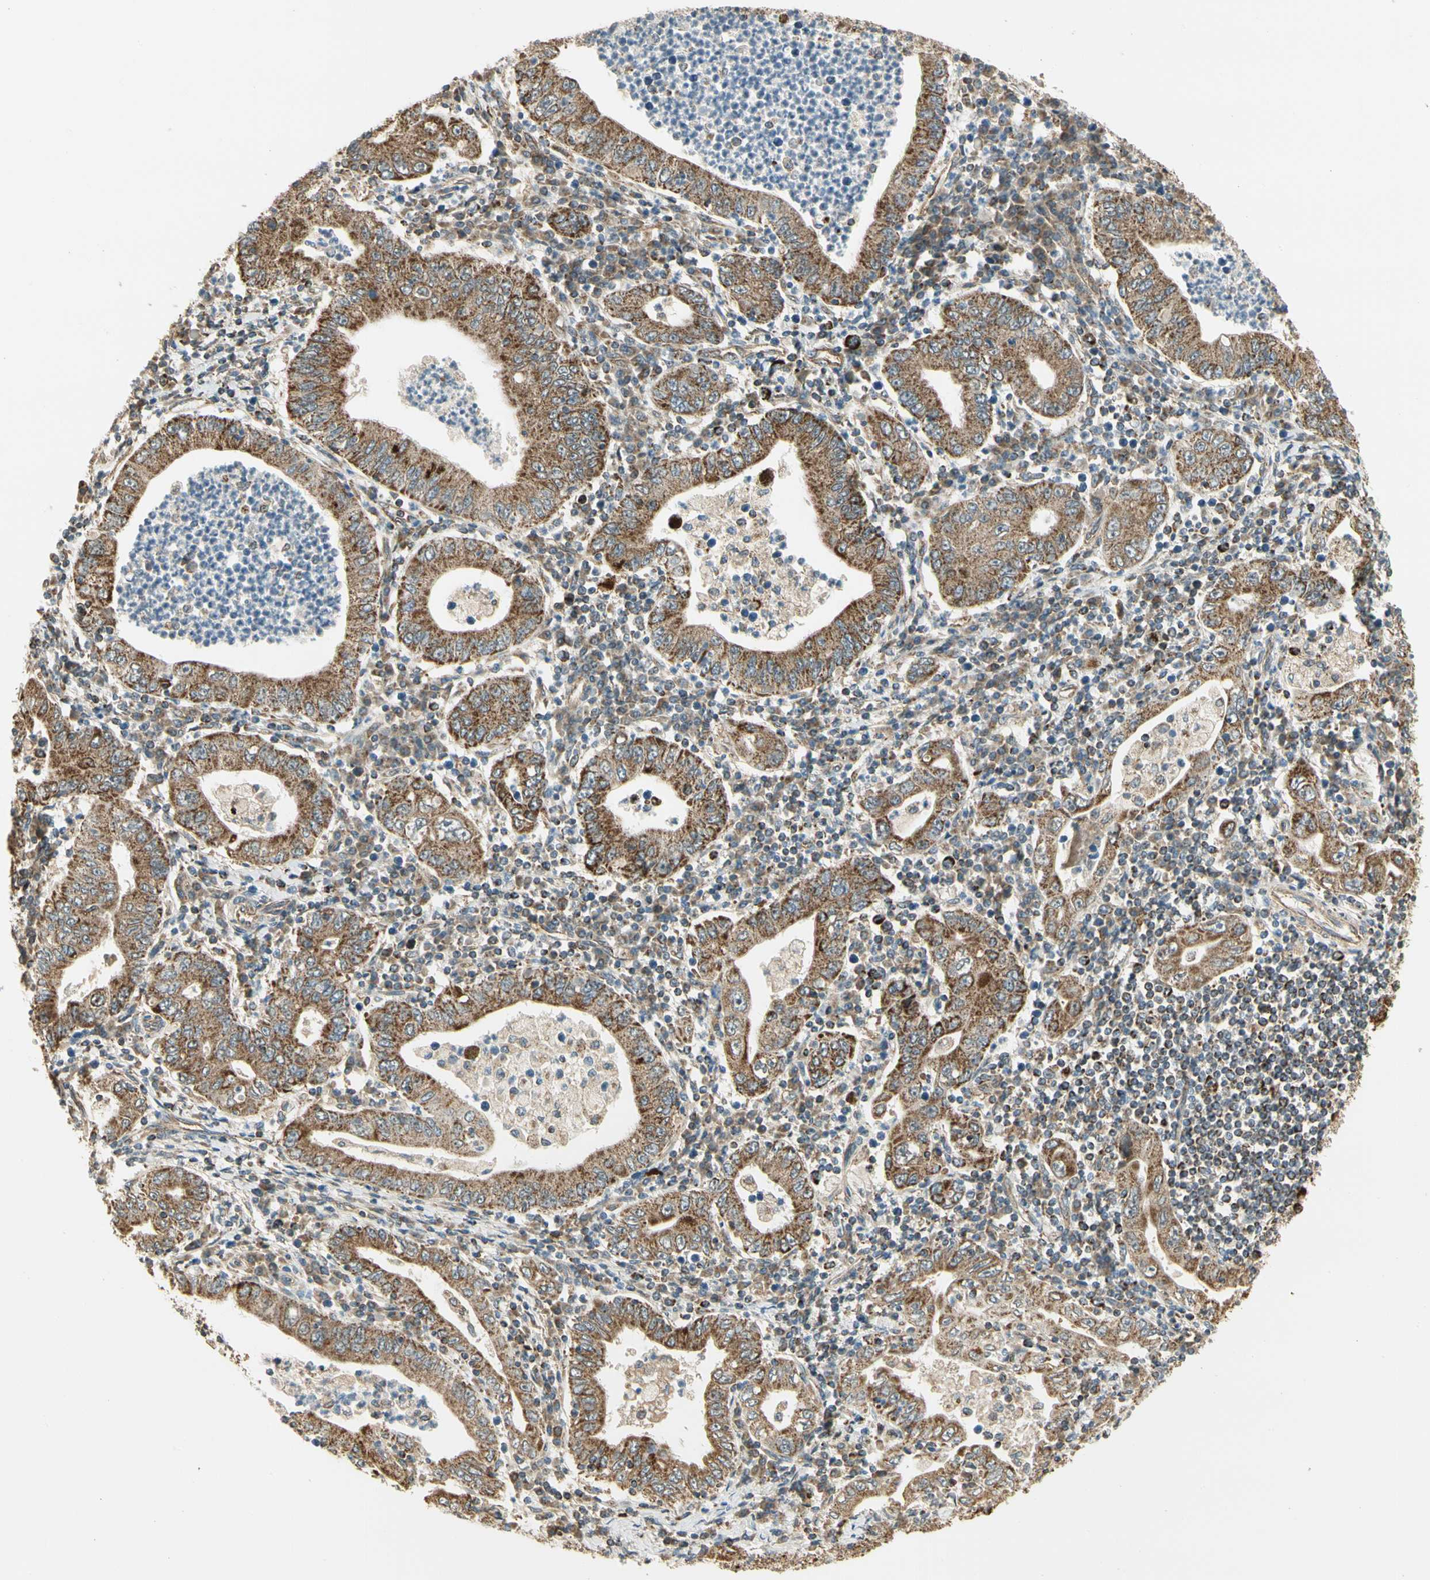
{"staining": {"intensity": "strong", "quantity": ">75%", "location": "cytoplasmic/membranous"}, "tissue": "stomach cancer", "cell_type": "Tumor cells", "image_type": "cancer", "snomed": [{"axis": "morphology", "description": "Normal tissue, NOS"}, {"axis": "morphology", "description": "Adenocarcinoma, NOS"}, {"axis": "topography", "description": "Esophagus"}, {"axis": "topography", "description": "Stomach, upper"}, {"axis": "topography", "description": "Peripheral nerve tissue"}], "caption": "Immunohistochemistry (IHC) image of neoplastic tissue: stomach cancer stained using immunohistochemistry (IHC) exhibits high levels of strong protein expression localized specifically in the cytoplasmic/membranous of tumor cells, appearing as a cytoplasmic/membranous brown color.", "gene": "EPHB3", "patient": {"sex": "male", "age": 62}}